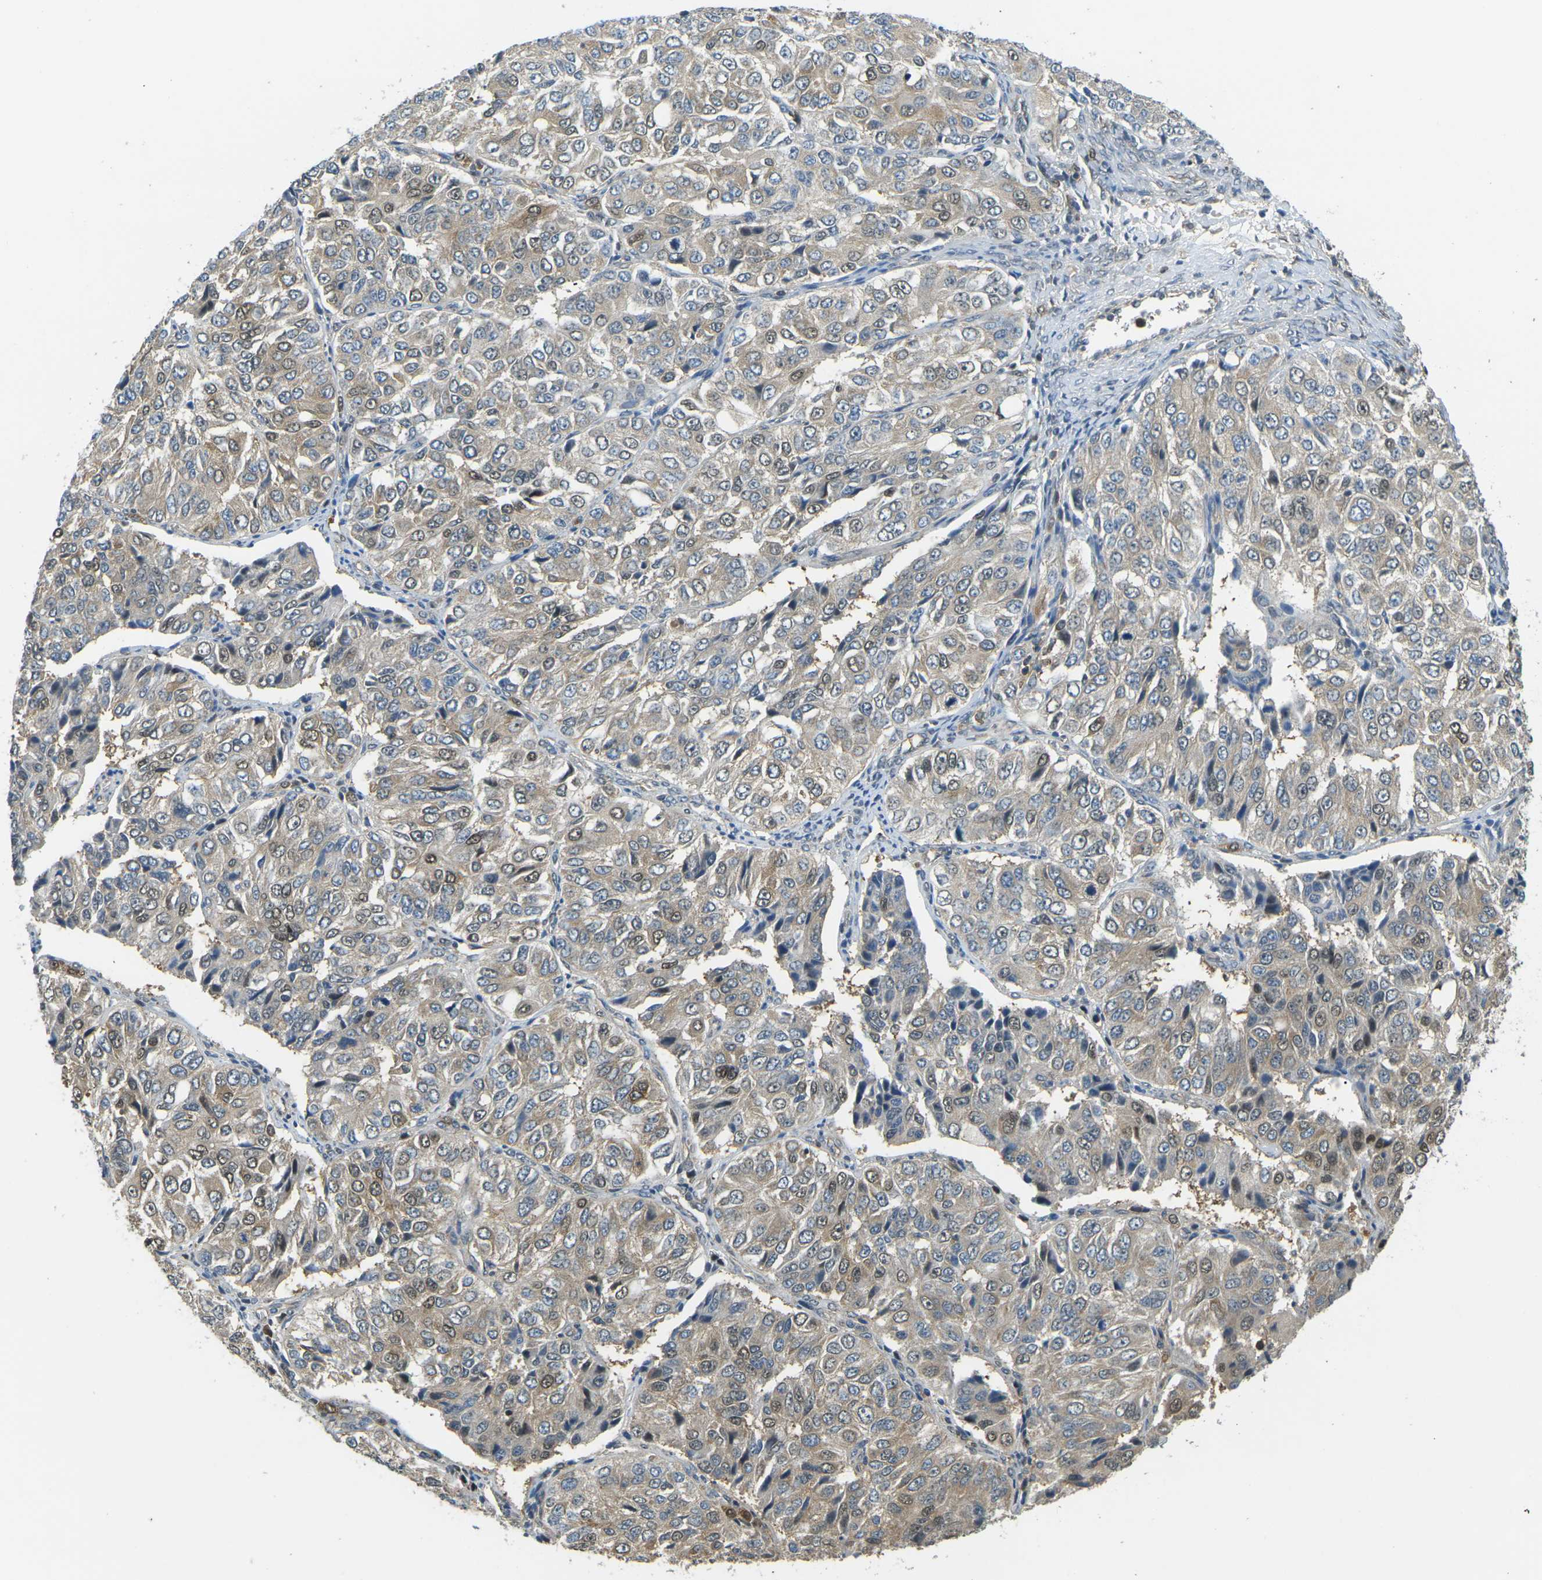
{"staining": {"intensity": "weak", "quantity": ">75%", "location": "cytoplasmic/membranous,nuclear"}, "tissue": "ovarian cancer", "cell_type": "Tumor cells", "image_type": "cancer", "snomed": [{"axis": "morphology", "description": "Carcinoma, endometroid"}, {"axis": "topography", "description": "Ovary"}], "caption": "A brown stain highlights weak cytoplasmic/membranous and nuclear expression of a protein in endometroid carcinoma (ovarian) tumor cells.", "gene": "PIEZO2", "patient": {"sex": "female", "age": 51}}